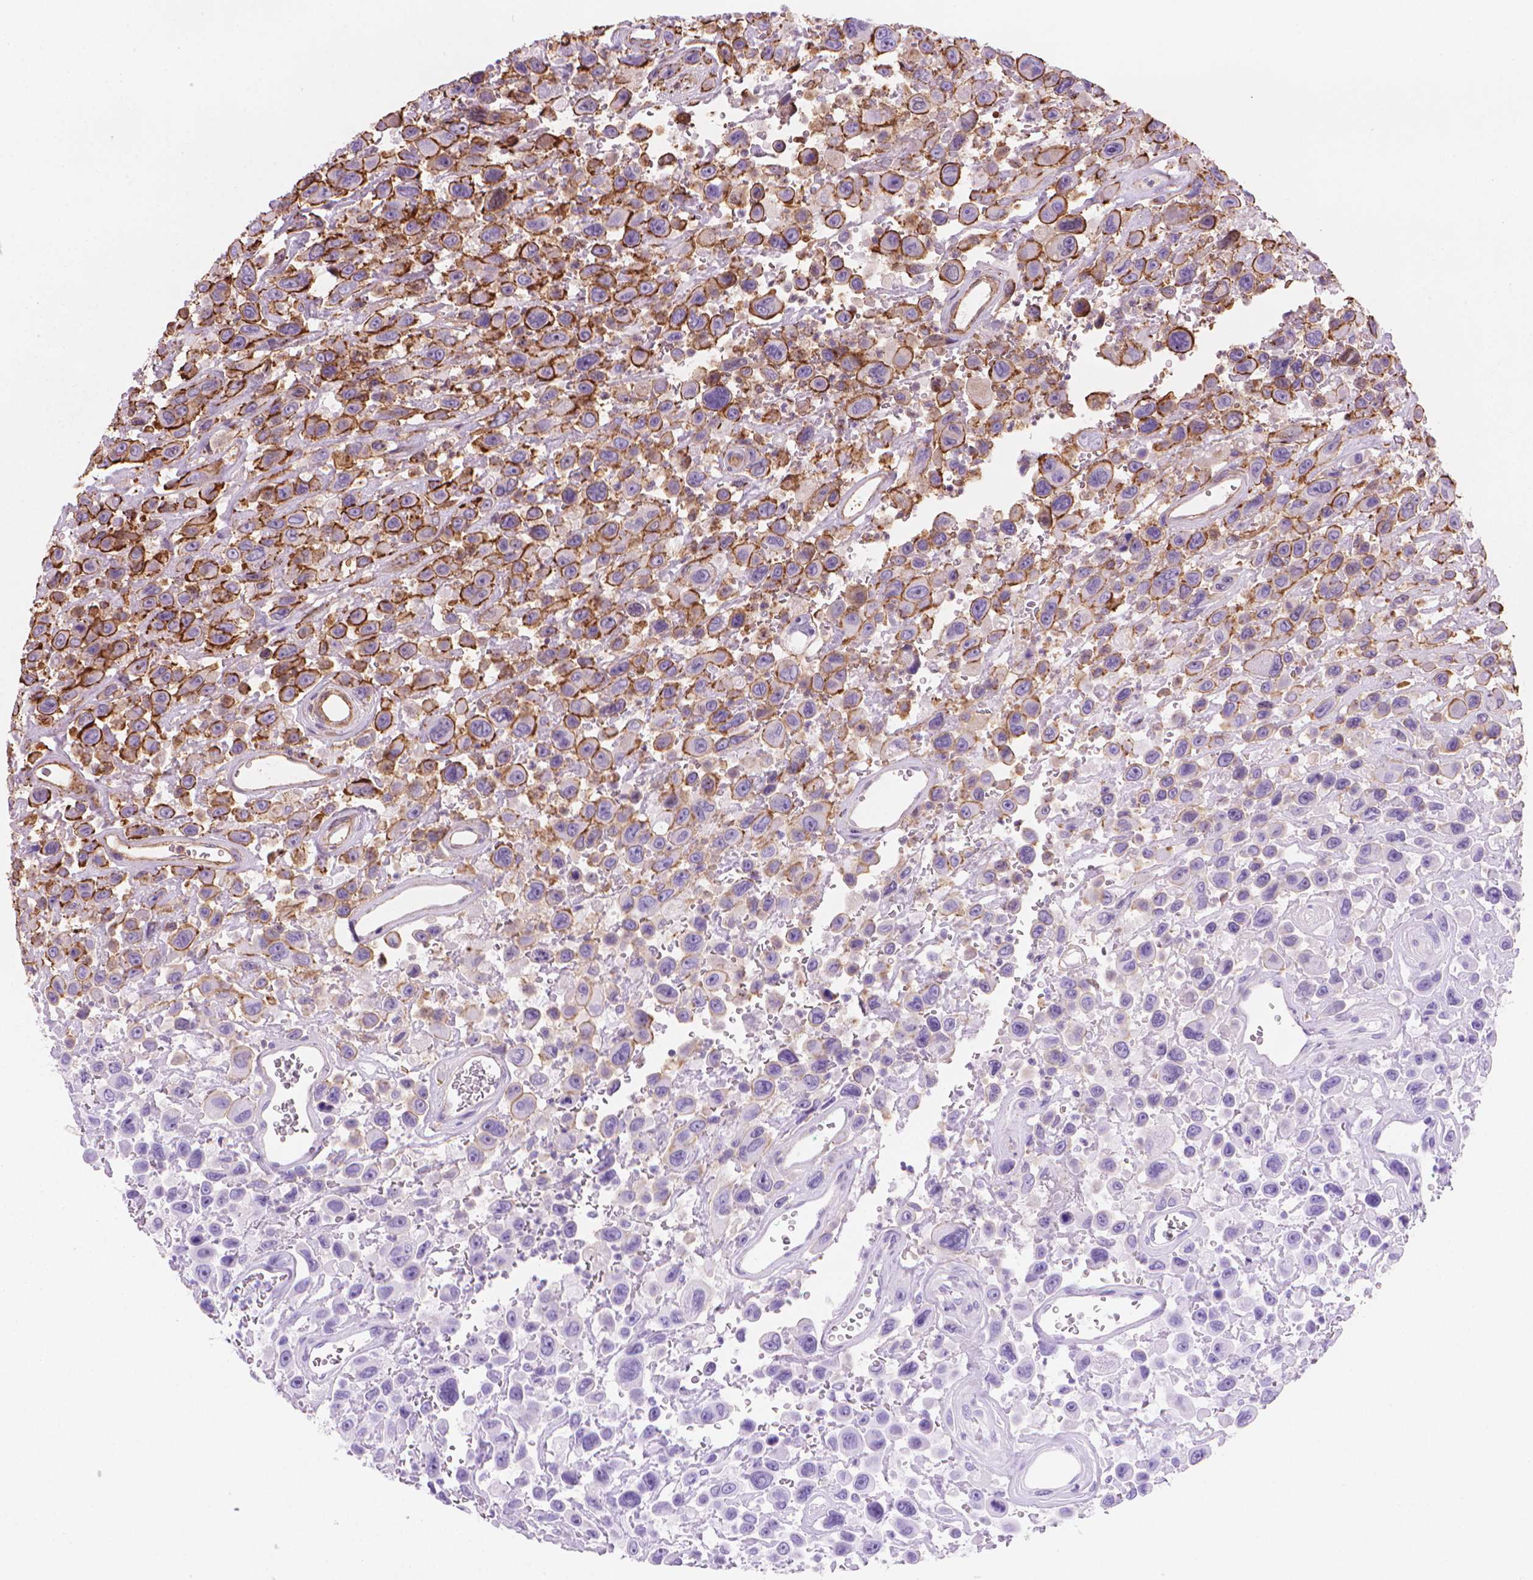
{"staining": {"intensity": "strong", "quantity": "<25%", "location": "cytoplasmic/membranous"}, "tissue": "urothelial cancer", "cell_type": "Tumor cells", "image_type": "cancer", "snomed": [{"axis": "morphology", "description": "Urothelial carcinoma, High grade"}, {"axis": "topography", "description": "Urinary bladder"}], "caption": "This is a histology image of IHC staining of urothelial carcinoma (high-grade), which shows strong staining in the cytoplasmic/membranous of tumor cells.", "gene": "PATJ", "patient": {"sex": "male", "age": 53}}